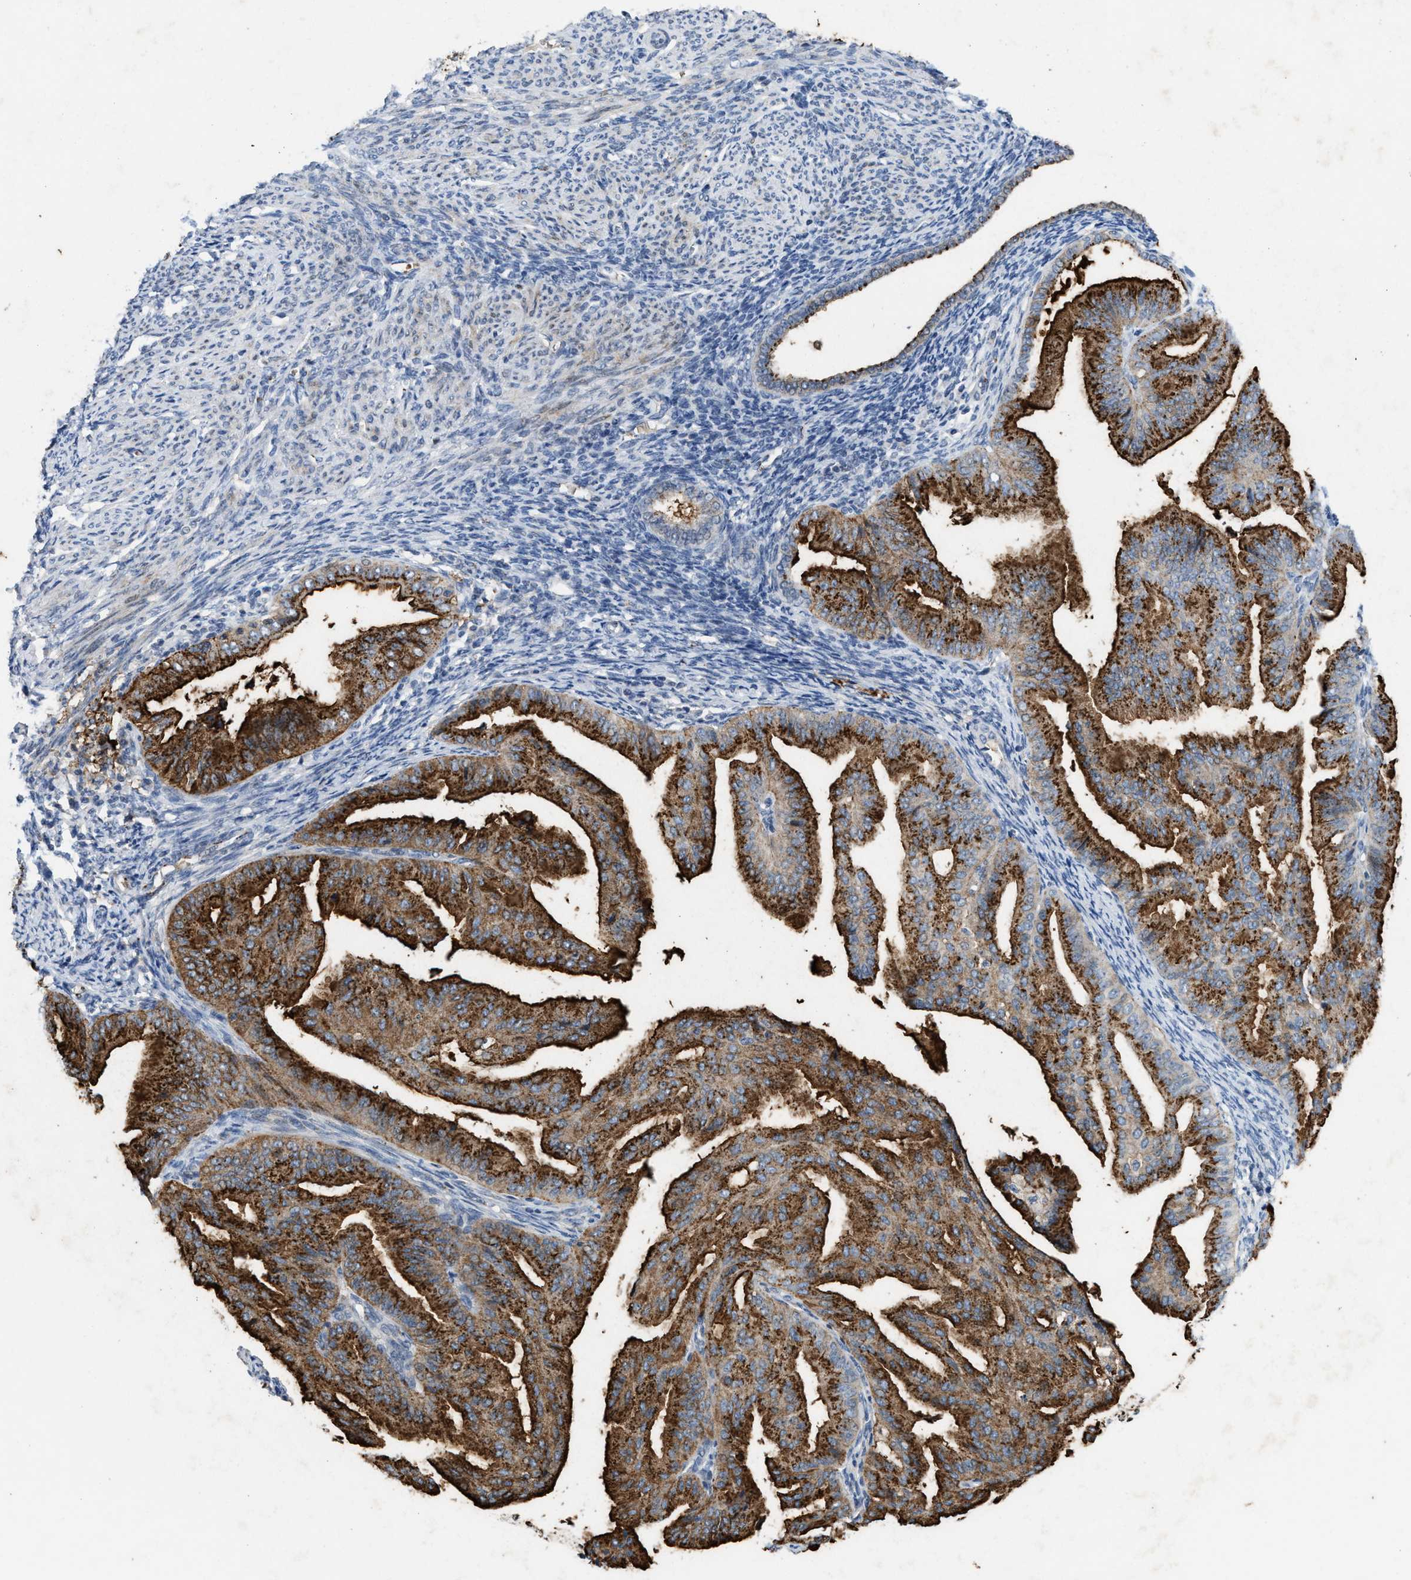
{"staining": {"intensity": "strong", "quantity": ">75%", "location": "cytoplasmic/membranous"}, "tissue": "endometrial cancer", "cell_type": "Tumor cells", "image_type": "cancer", "snomed": [{"axis": "morphology", "description": "Adenocarcinoma, NOS"}, {"axis": "topography", "description": "Endometrium"}], "caption": "A photomicrograph showing strong cytoplasmic/membranous positivity in approximately >75% of tumor cells in adenocarcinoma (endometrial), as visualized by brown immunohistochemical staining.", "gene": "SLC5A5", "patient": {"sex": "female", "age": 58}}